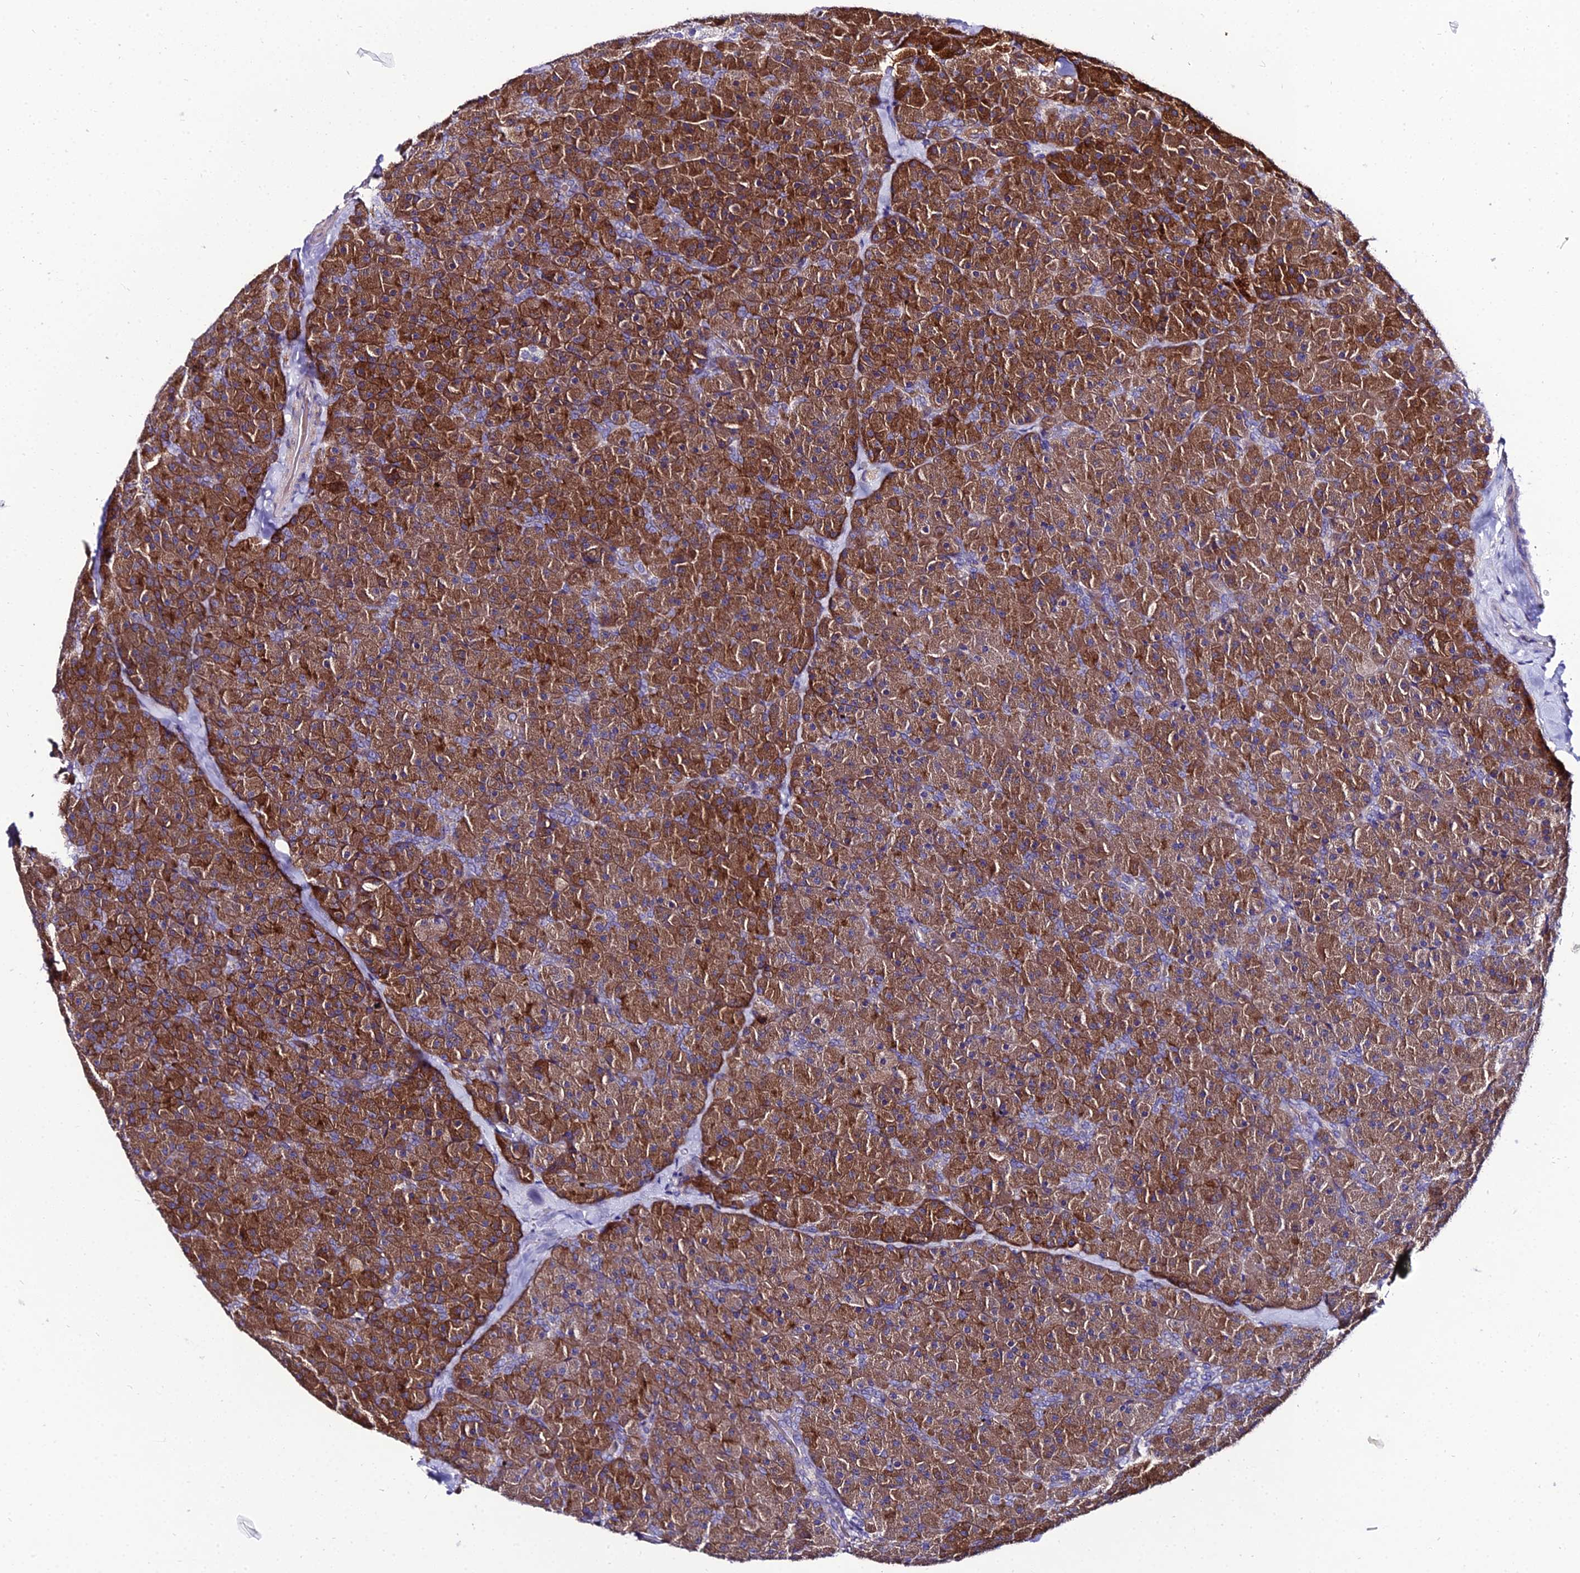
{"staining": {"intensity": "strong", "quantity": ">75%", "location": "cytoplasmic/membranous"}, "tissue": "pancreas", "cell_type": "Exocrine glandular cells", "image_type": "normal", "snomed": [{"axis": "morphology", "description": "Normal tissue, NOS"}, {"axis": "topography", "description": "Pancreas"}], "caption": "Strong cytoplasmic/membranous positivity is identified in about >75% of exocrine glandular cells in unremarkable pancreas. Nuclei are stained in blue.", "gene": "SHQ1", "patient": {"sex": "male", "age": 36}}